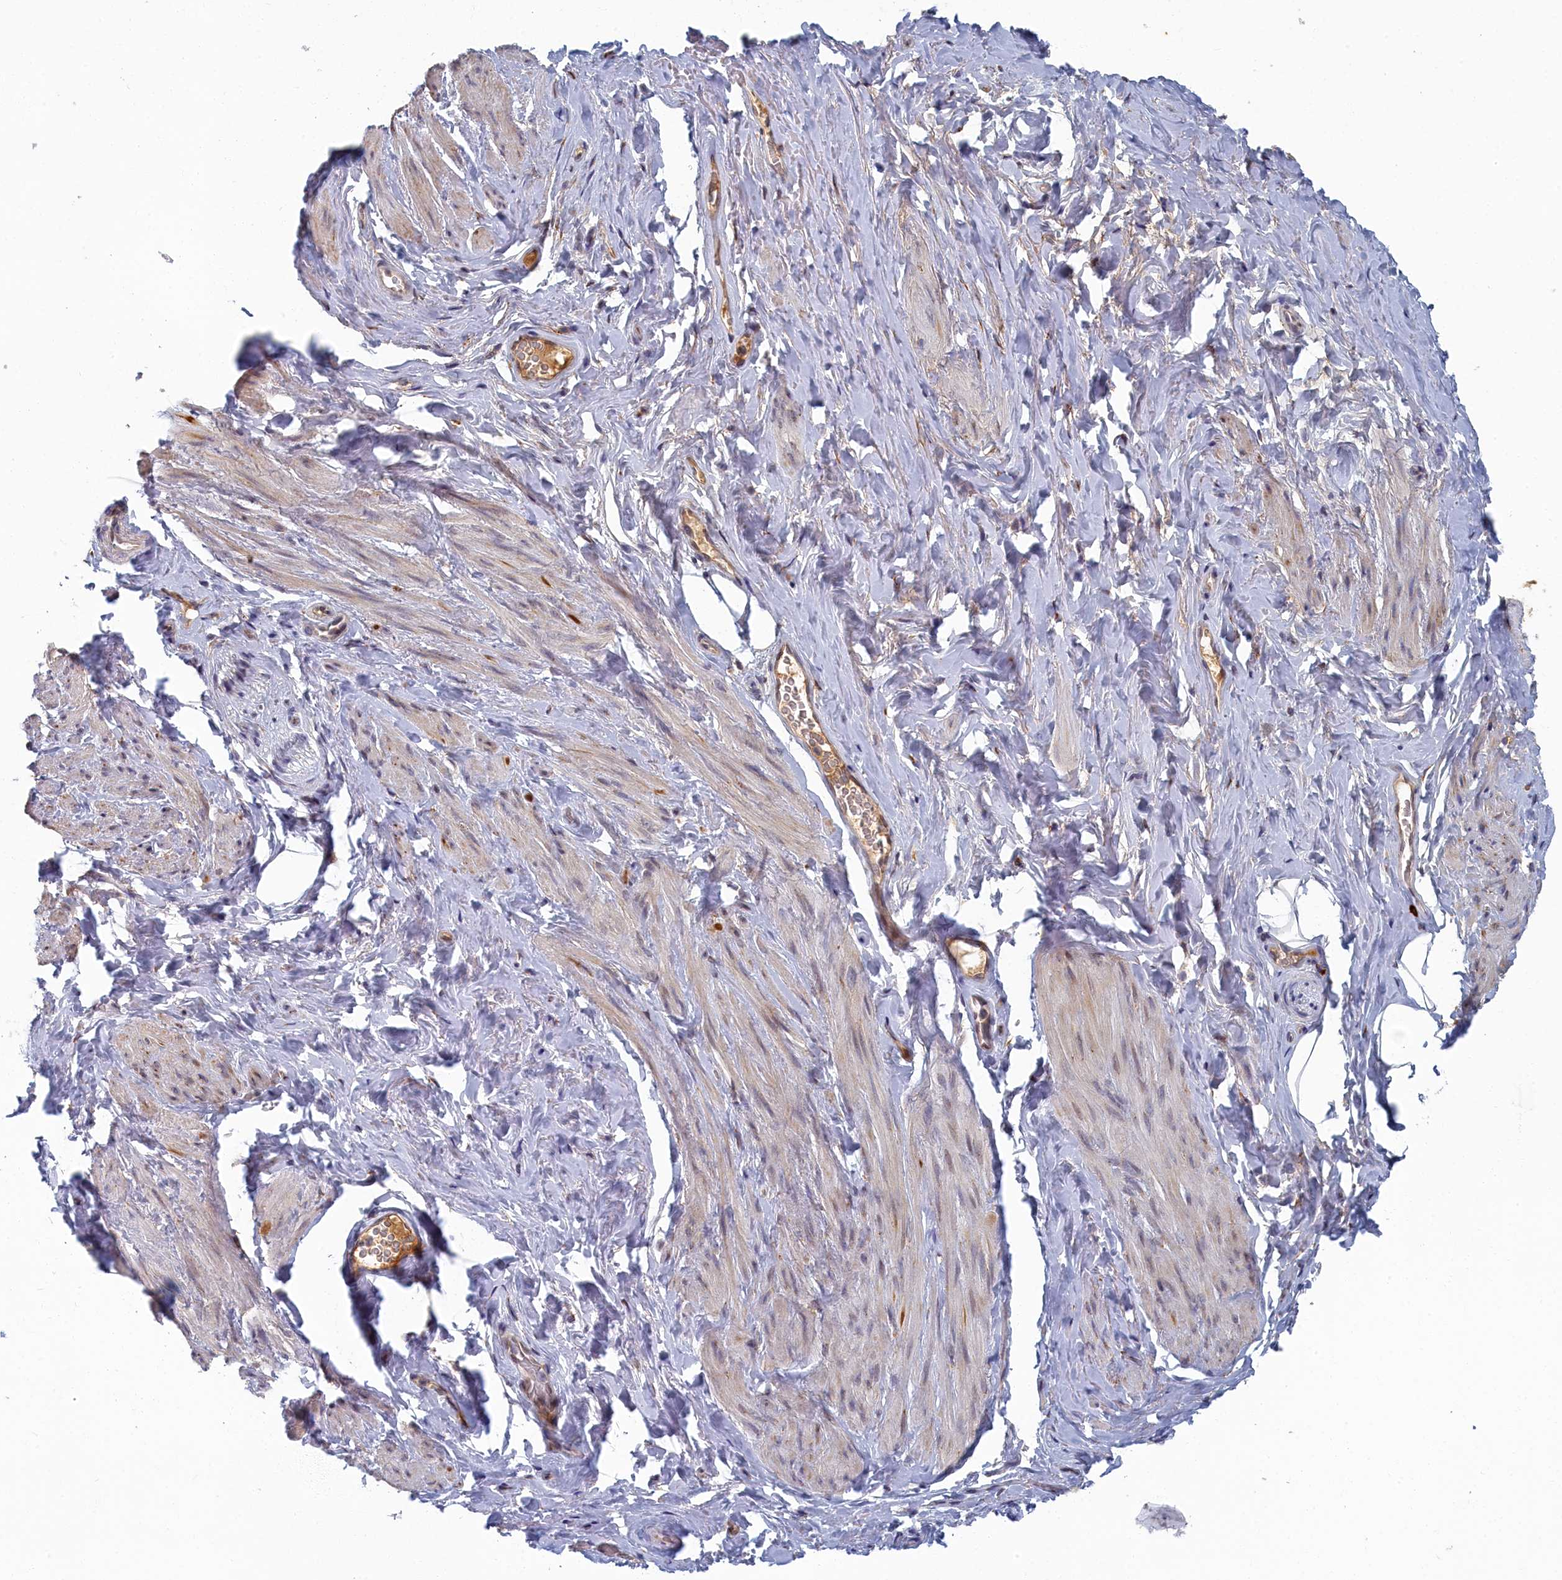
{"staining": {"intensity": "weak", "quantity": "25%-75%", "location": "cytoplasmic/membranous,nuclear"}, "tissue": "smooth muscle", "cell_type": "Smooth muscle cells", "image_type": "normal", "snomed": [{"axis": "morphology", "description": "Normal tissue, NOS"}, {"axis": "topography", "description": "Smooth muscle"}, {"axis": "topography", "description": "Peripheral nerve tissue"}], "caption": "Weak cytoplasmic/membranous,nuclear protein expression is appreciated in approximately 25%-75% of smooth muscle cells in smooth muscle. The staining was performed using DAB, with brown indicating positive protein expression. Nuclei are stained blue with hematoxylin.", "gene": "DNAJC17", "patient": {"sex": "male", "age": 69}}